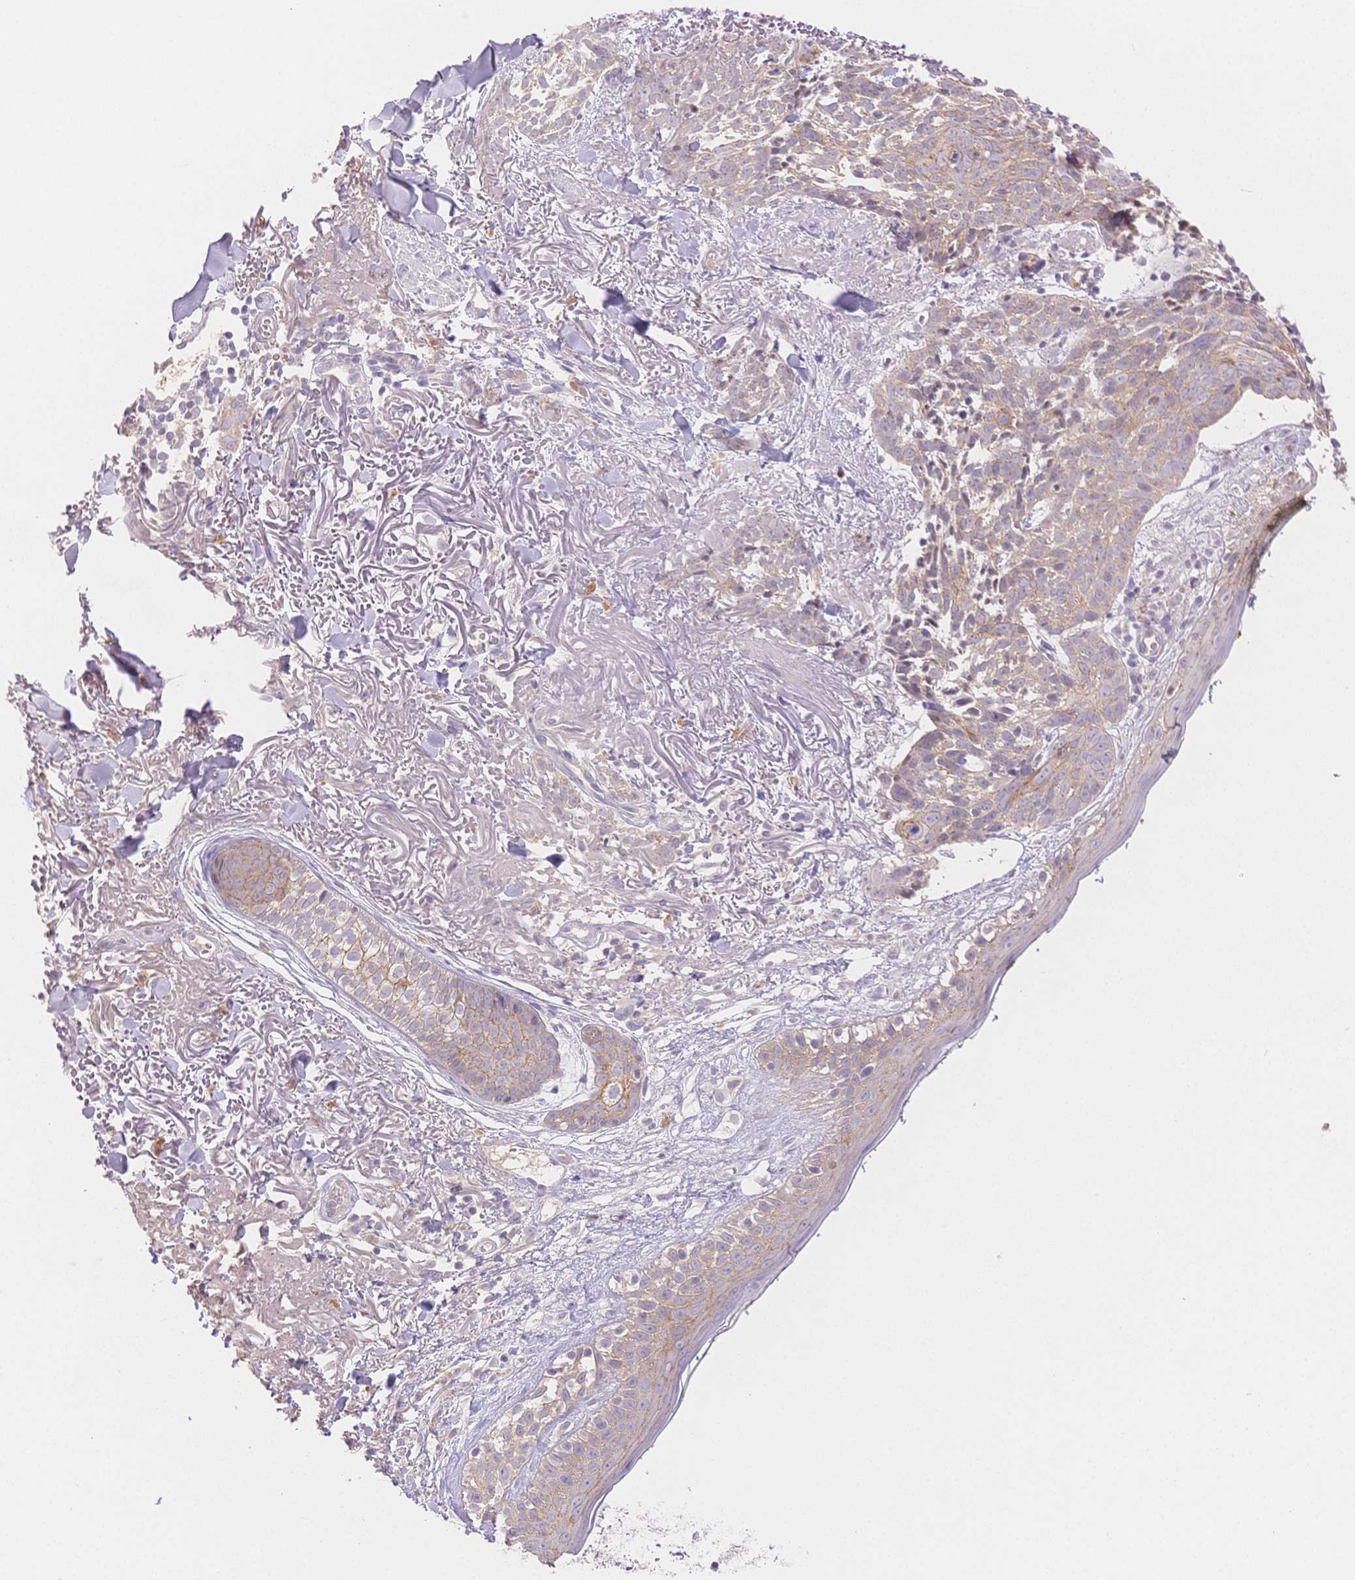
{"staining": {"intensity": "weak", "quantity": "<25%", "location": "cytoplasmic/membranous"}, "tissue": "skin cancer", "cell_type": "Tumor cells", "image_type": "cancer", "snomed": [{"axis": "morphology", "description": "Basal cell carcinoma"}, {"axis": "morphology", "description": "BCC, high aggressive"}, {"axis": "topography", "description": "Skin"}], "caption": "The photomicrograph demonstrates no significant staining in tumor cells of skin cancer (bcc,  high aggressive).", "gene": "WDR54", "patient": {"sex": "female", "age": 86}}